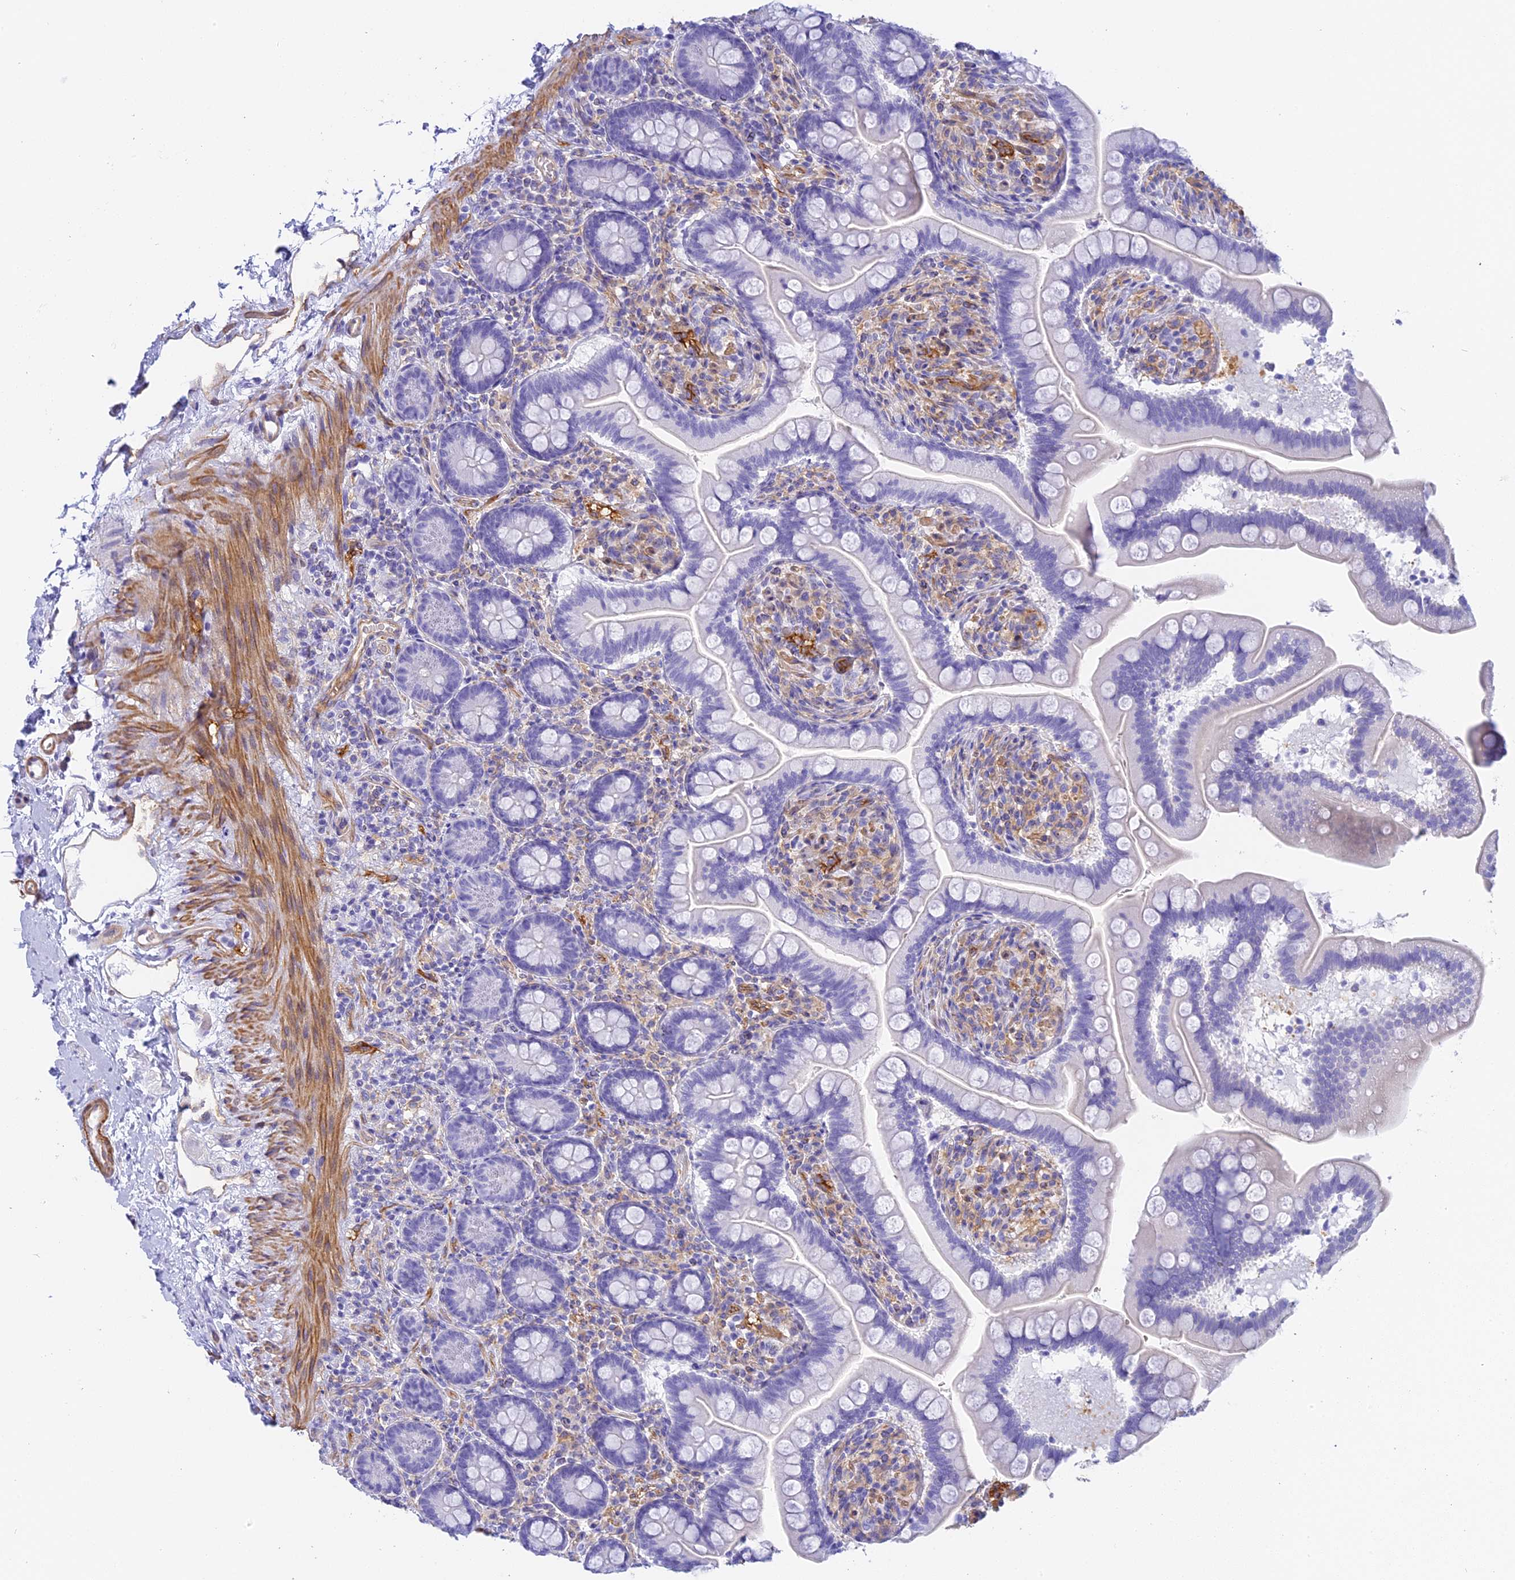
{"staining": {"intensity": "negative", "quantity": "none", "location": "none"}, "tissue": "small intestine", "cell_type": "Glandular cells", "image_type": "normal", "snomed": [{"axis": "morphology", "description": "Normal tissue, NOS"}, {"axis": "topography", "description": "Small intestine"}], "caption": "Immunohistochemical staining of unremarkable human small intestine displays no significant expression in glandular cells.", "gene": "HOMER3", "patient": {"sex": "female", "age": 64}}